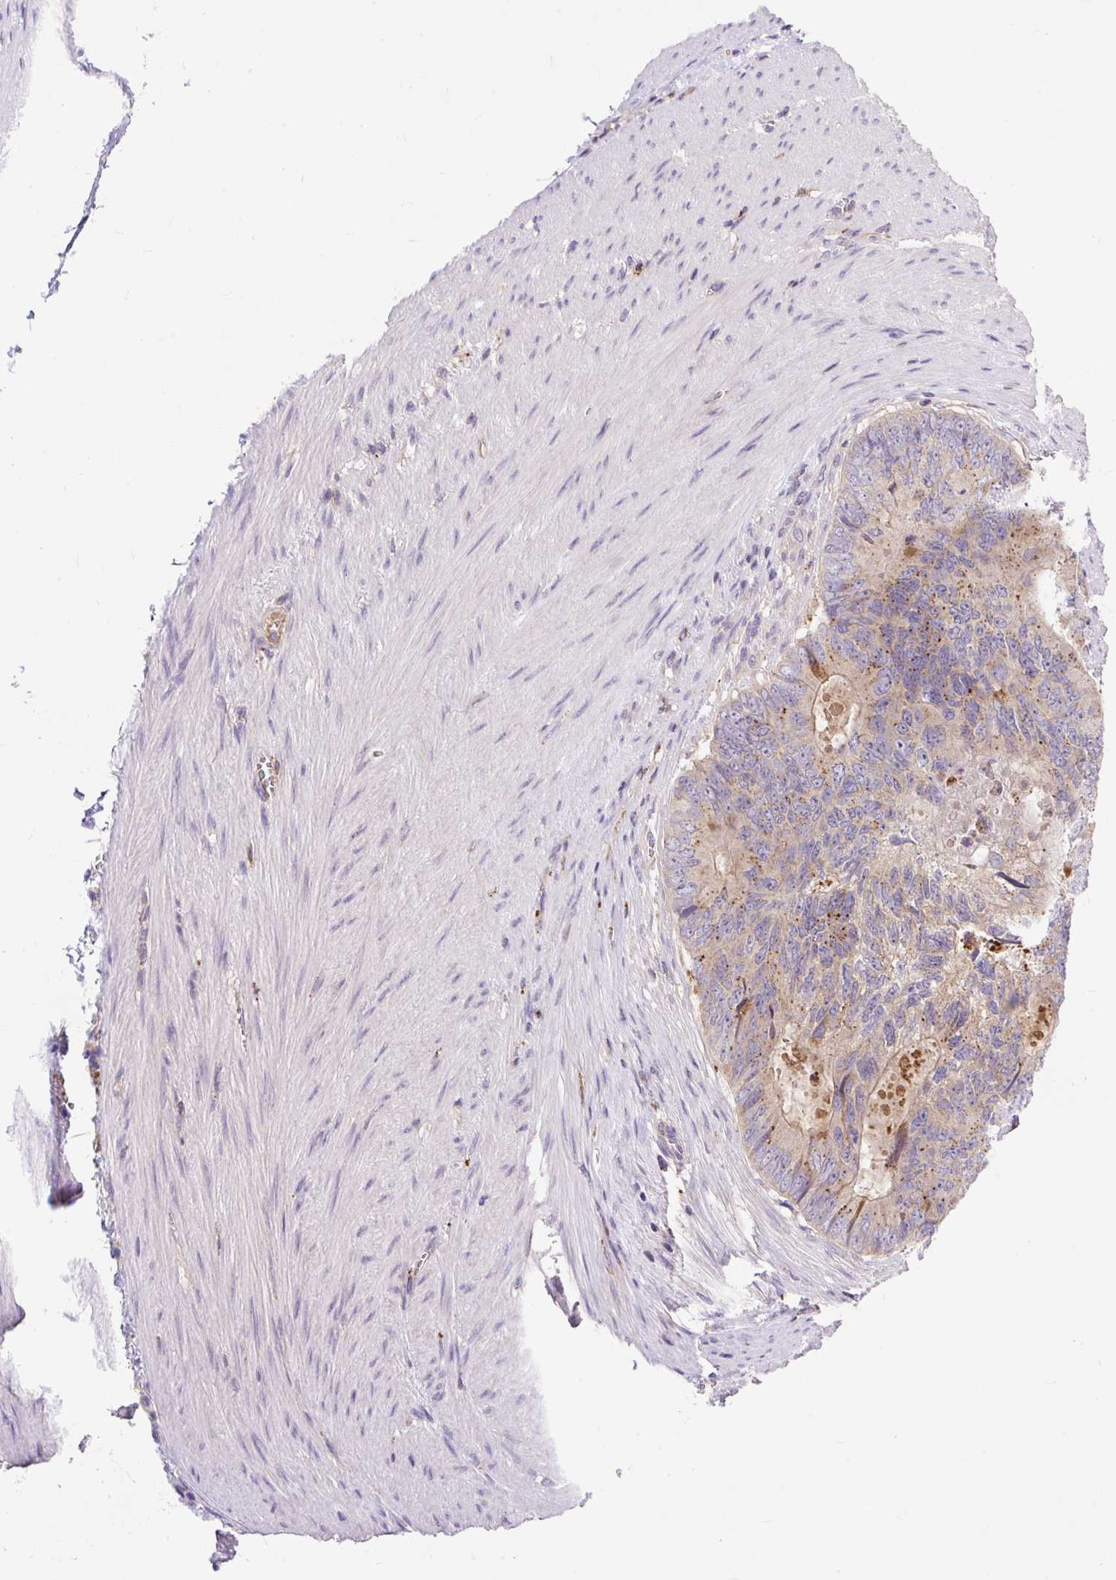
{"staining": {"intensity": "moderate", "quantity": "<25%", "location": "cytoplasmic/membranous"}, "tissue": "colorectal cancer", "cell_type": "Tumor cells", "image_type": "cancer", "snomed": [{"axis": "morphology", "description": "Adenocarcinoma, NOS"}, {"axis": "topography", "description": "Colon"}], "caption": "A micrograph of colorectal adenocarcinoma stained for a protein exhibits moderate cytoplasmic/membranous brown staining in tumor cells.", "gene": "HEXB", "patient": {"sex": "male", "age": 62}}